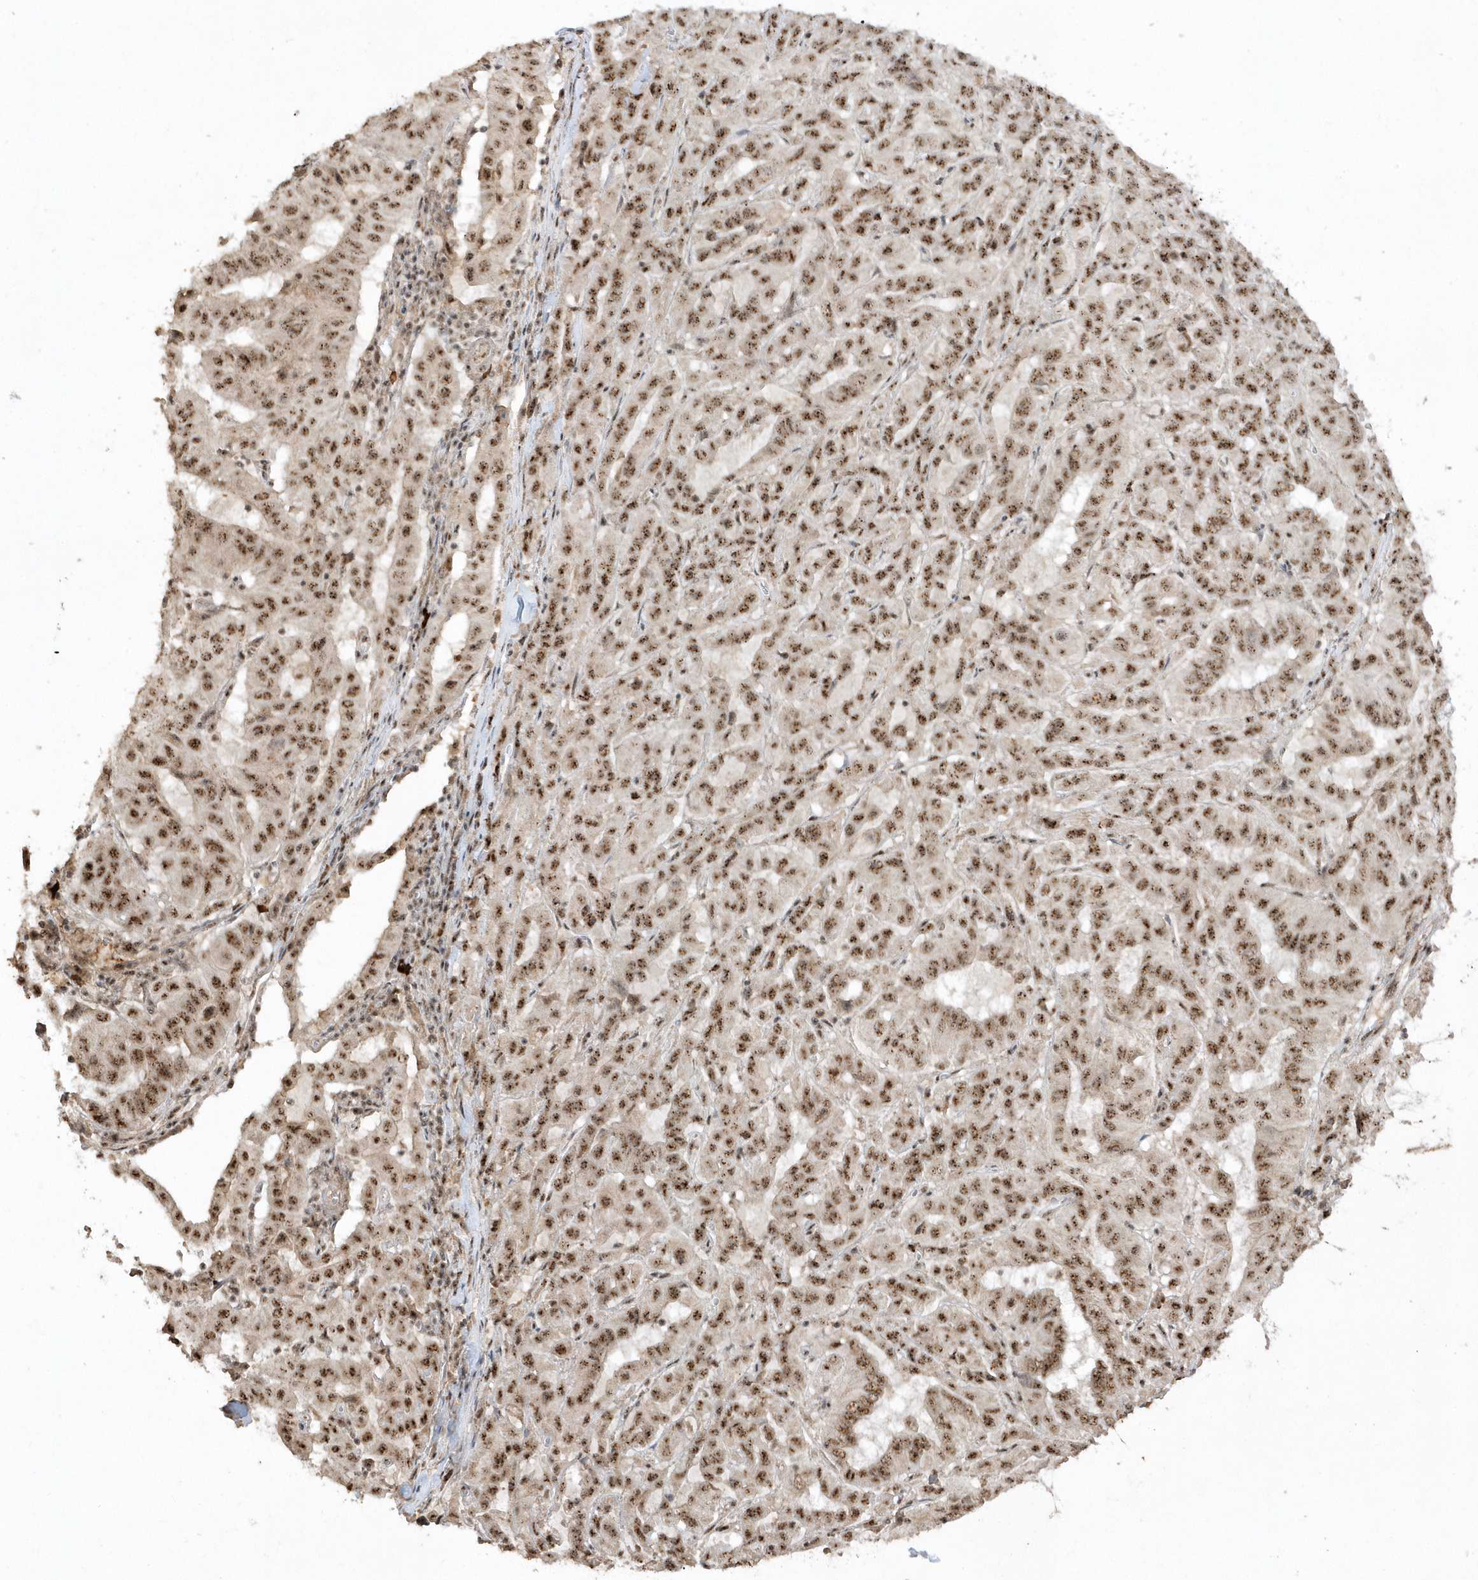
{"staining": {"intensity": "moderate", "quantity": ">75%", "location": "nuclear"}, "tissue": "pancreatic cancer", "cell_type": "Tumor cells", "image_type": "cancer", "snomed": [{"axis": "morphology", "description": "Adenocarcinoma, NOS"}, {"axis": "topography", "description": "Pancreas"}], "caption": "This micrograph exhibits IHC staining of human pancreatic cancer, with medium moderate nuclear staining in about >75% of tumor cells.", "gene": "POLR3B", "patient": {"sex": "male", "age": 63}}